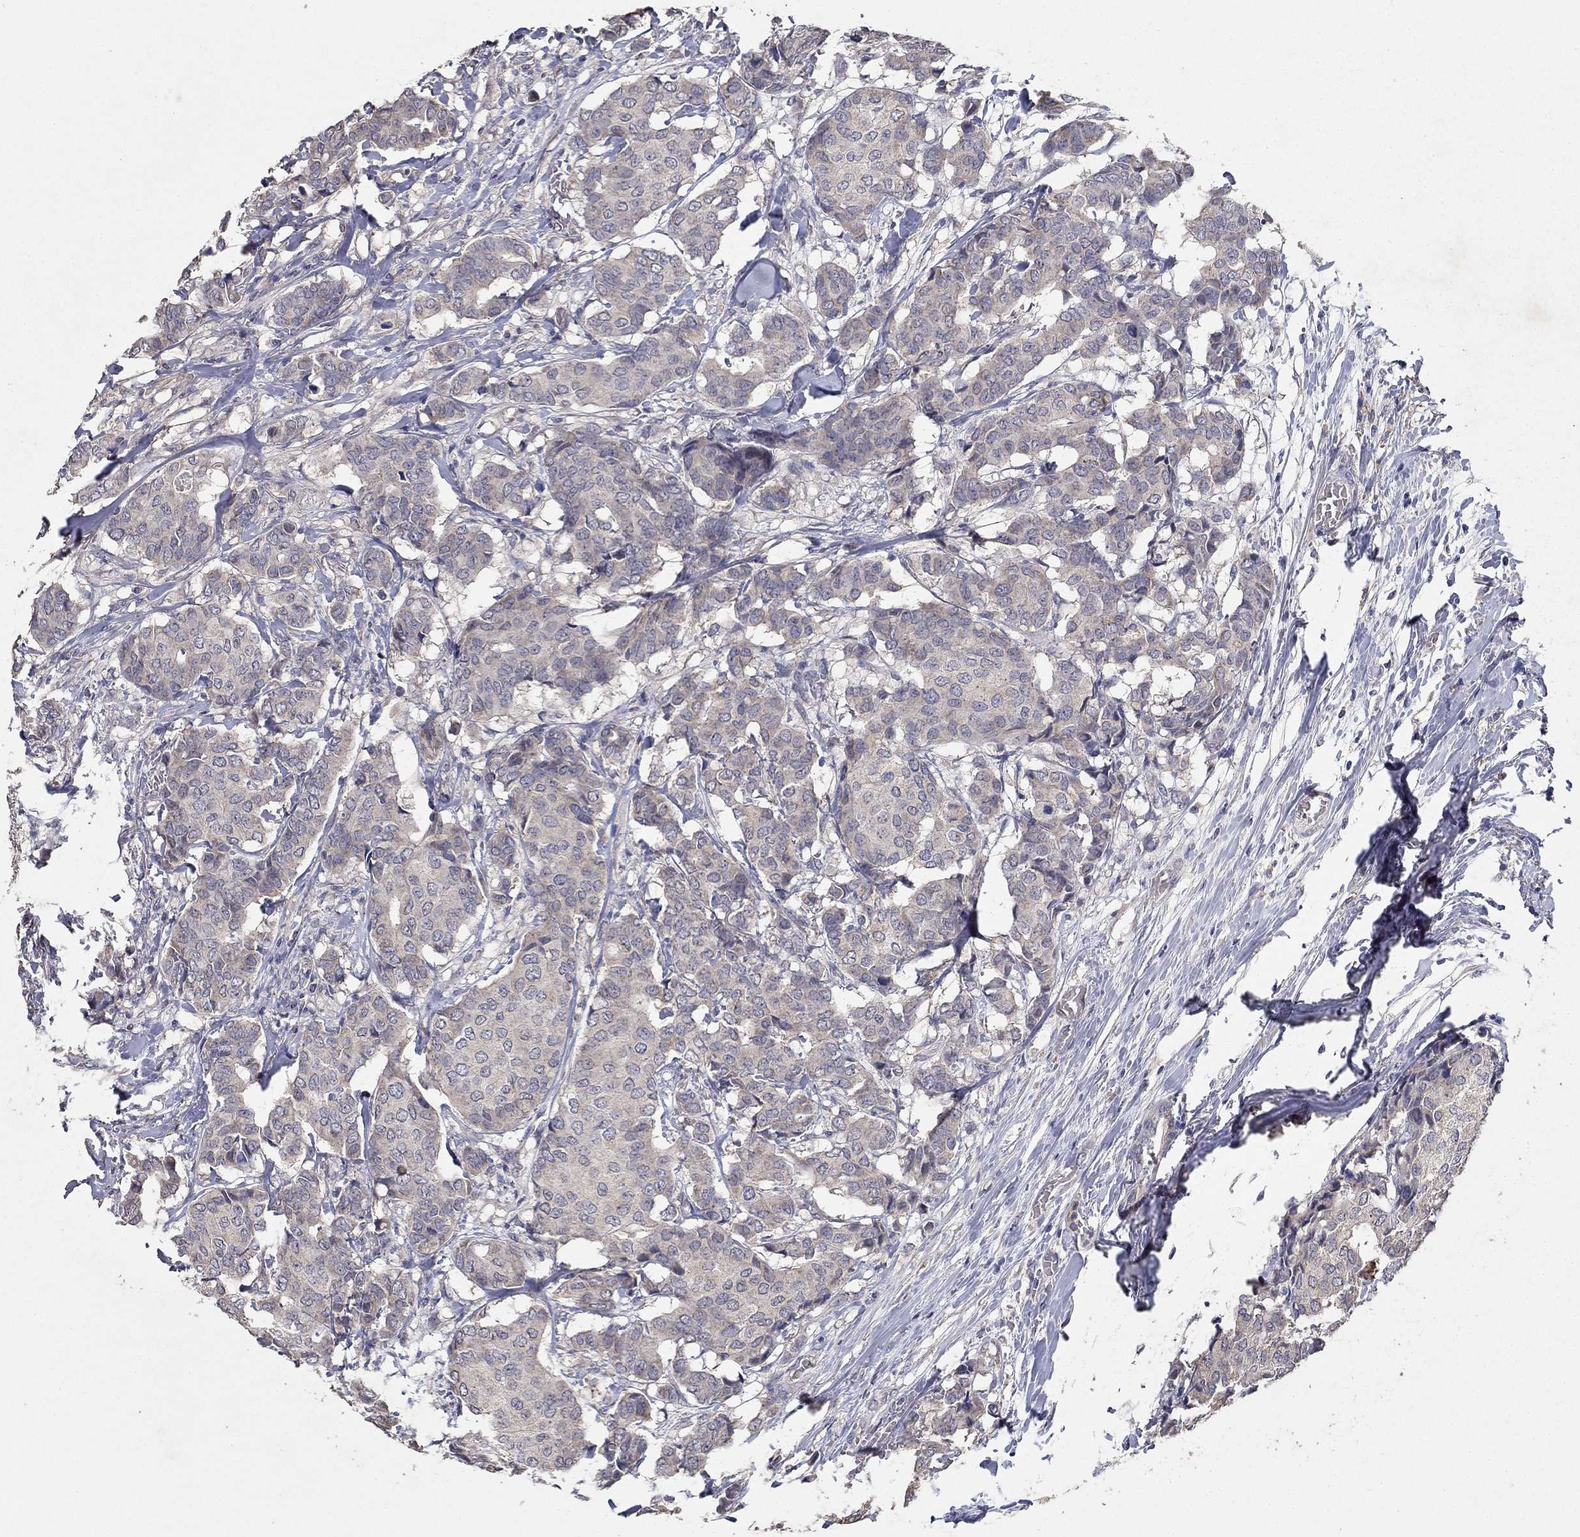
{"staining": {"intensity": "negative", "quantity": "none", "location": "none"}, "tissue": "breast cancer", "cell_type": "Tumor cells", "image_type": "cancer", "snomed": [{"axis": "morphology", "description": "Duct carcinoma"}, {"axis": "topography", "description": "Breast"}], "caption": "A high-resolution photomicrograph shows immunohistochemistry (IHC) staining of intraductal carcinoma (breast), which exhibits no significant positivity in tumor cells. (DAB IHC with hematoxylin counter stain).", "gene": "PROZ", "patient": {"sex": "female", "age": 75}}